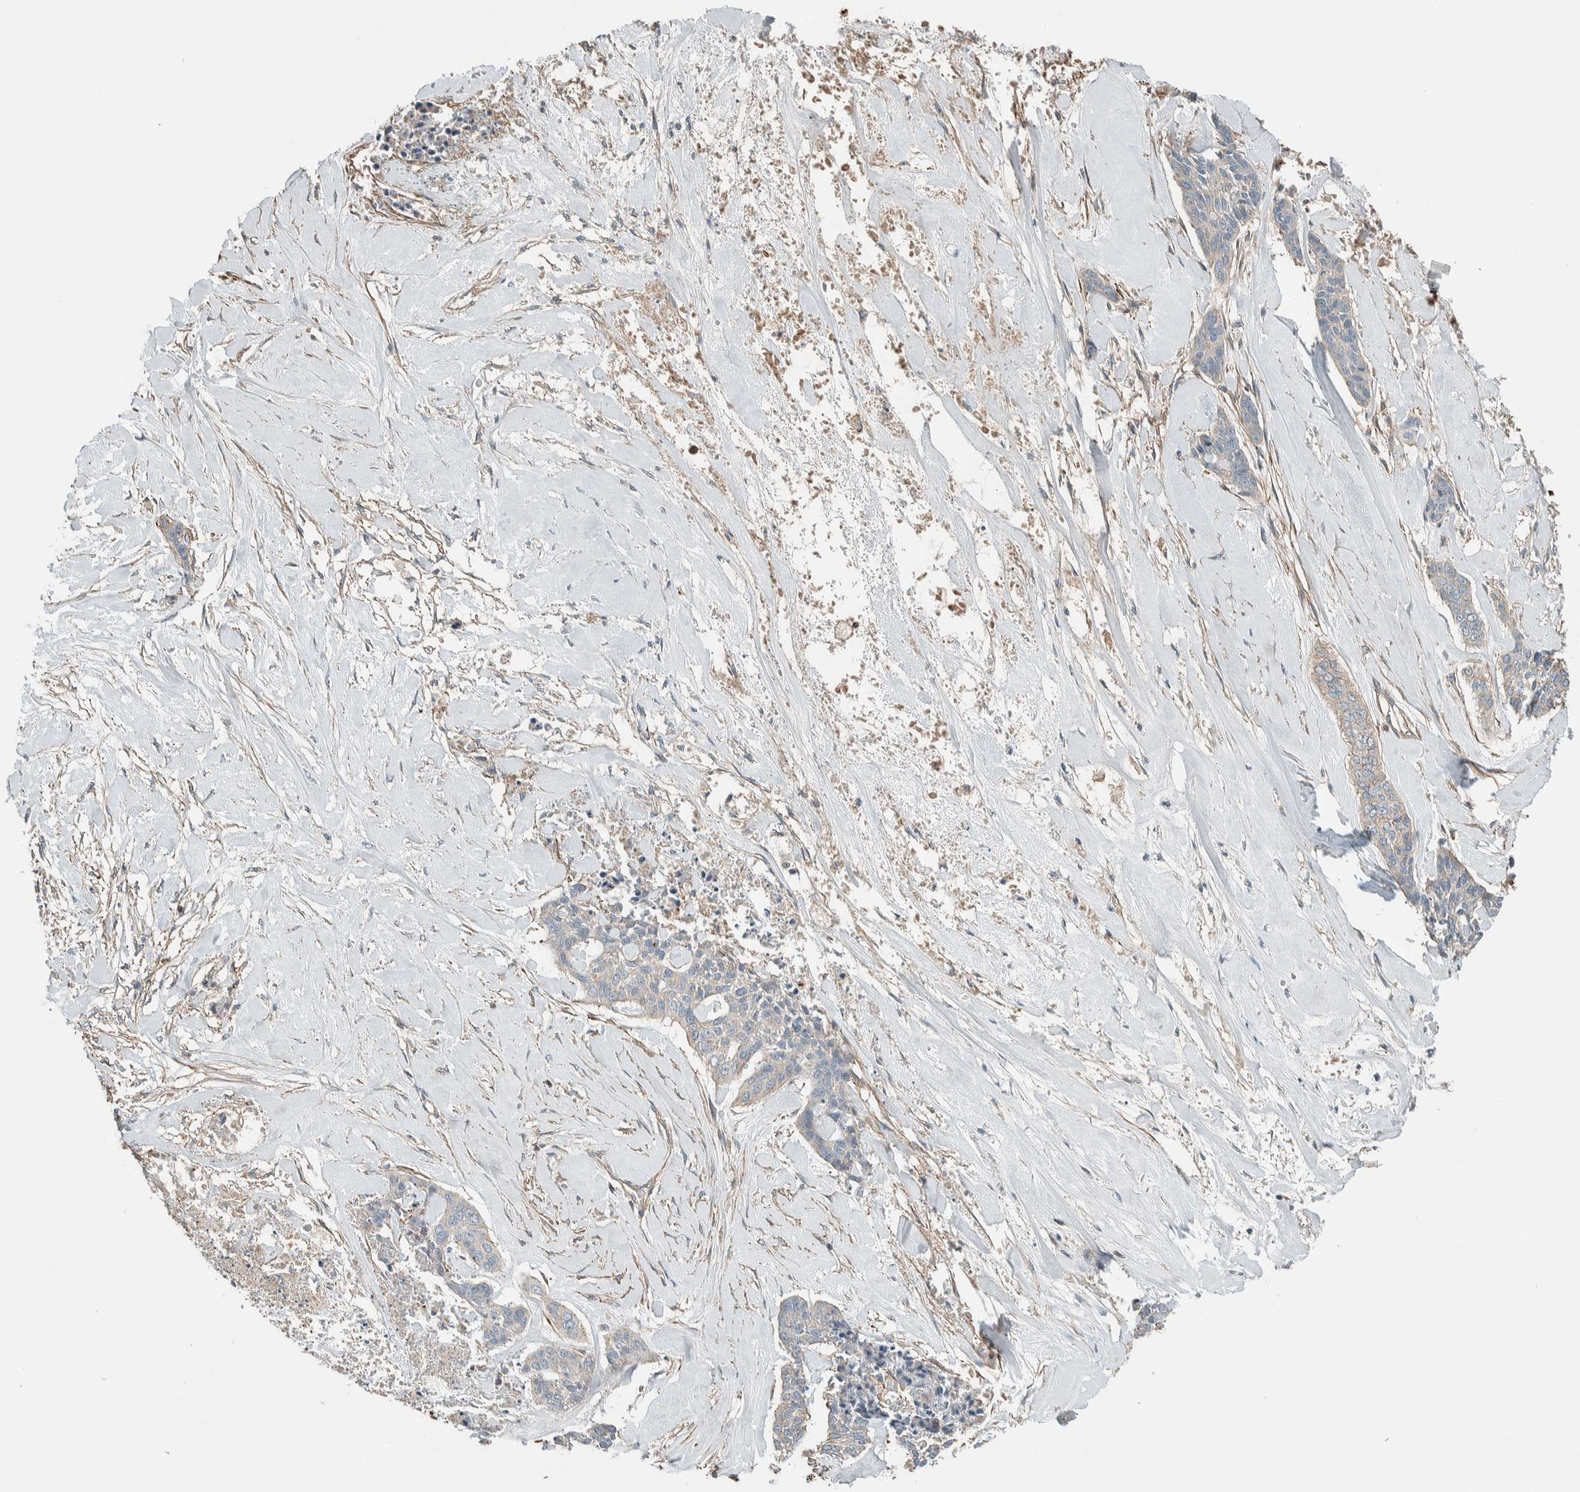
{"staining": {"intensity": "weak", "quantity": "<25%", "location": "cytoplasmic/membranous"}, "tissue": "skin cancer", "cell_type": "Tumor cells", "image_type": "cancer", "snomed": [{"axis": "morphology", "description": "Basal cell carcinoma"}, {"axis": "topography", "description": "Skin"}], "caption": "Skin cancer (basal cell carcinoma) was stained to show a protein in brown. There is no significant staining in tumor cells. (Stains: DAB immunohistochemistry with hematoxylin counter stain, Microscopy: brightfield microscopy at high magnification).", "gene": "CTBP2", "patient": {"sex": "female", "age": 64}}